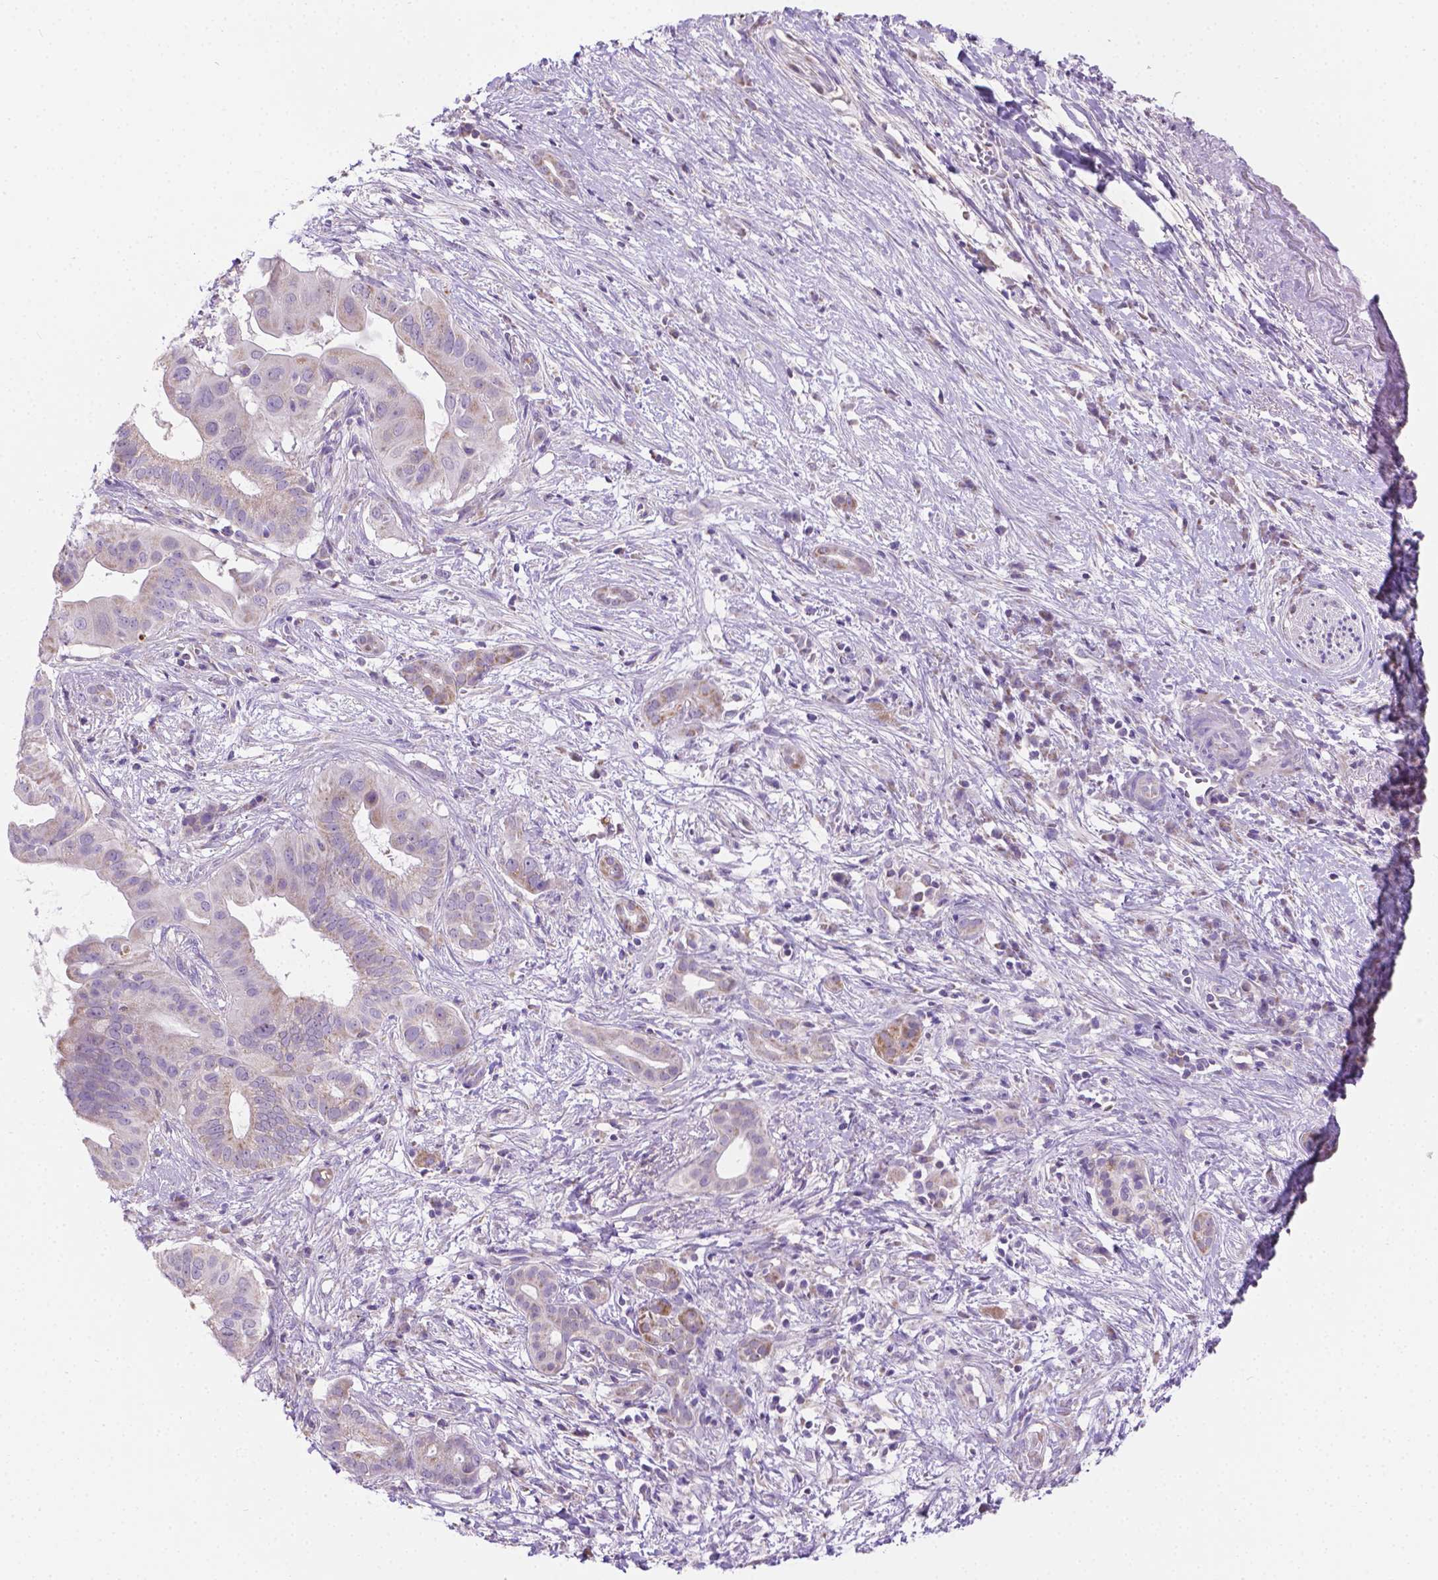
{"staining": {"intensity": "negative", "quantity": "none", "location": "none"}, "tissue": "pancreatic cancer", "cell_type": "Tumor cells", "image_type": "cancer", "snomed": [{"axis": "morphology", "description": "Adenocarcinoma, NOS"}, {"axis": "topography", "description": "Pancreas"}], "caption": "Immunohistochemistry micrograph of pancreatic adenocarcinoma stained for a protein (brown), which shows no staining in tumor cells.", "gene": "CSPG5", "patient": {"sex": "male", "age": 61}}